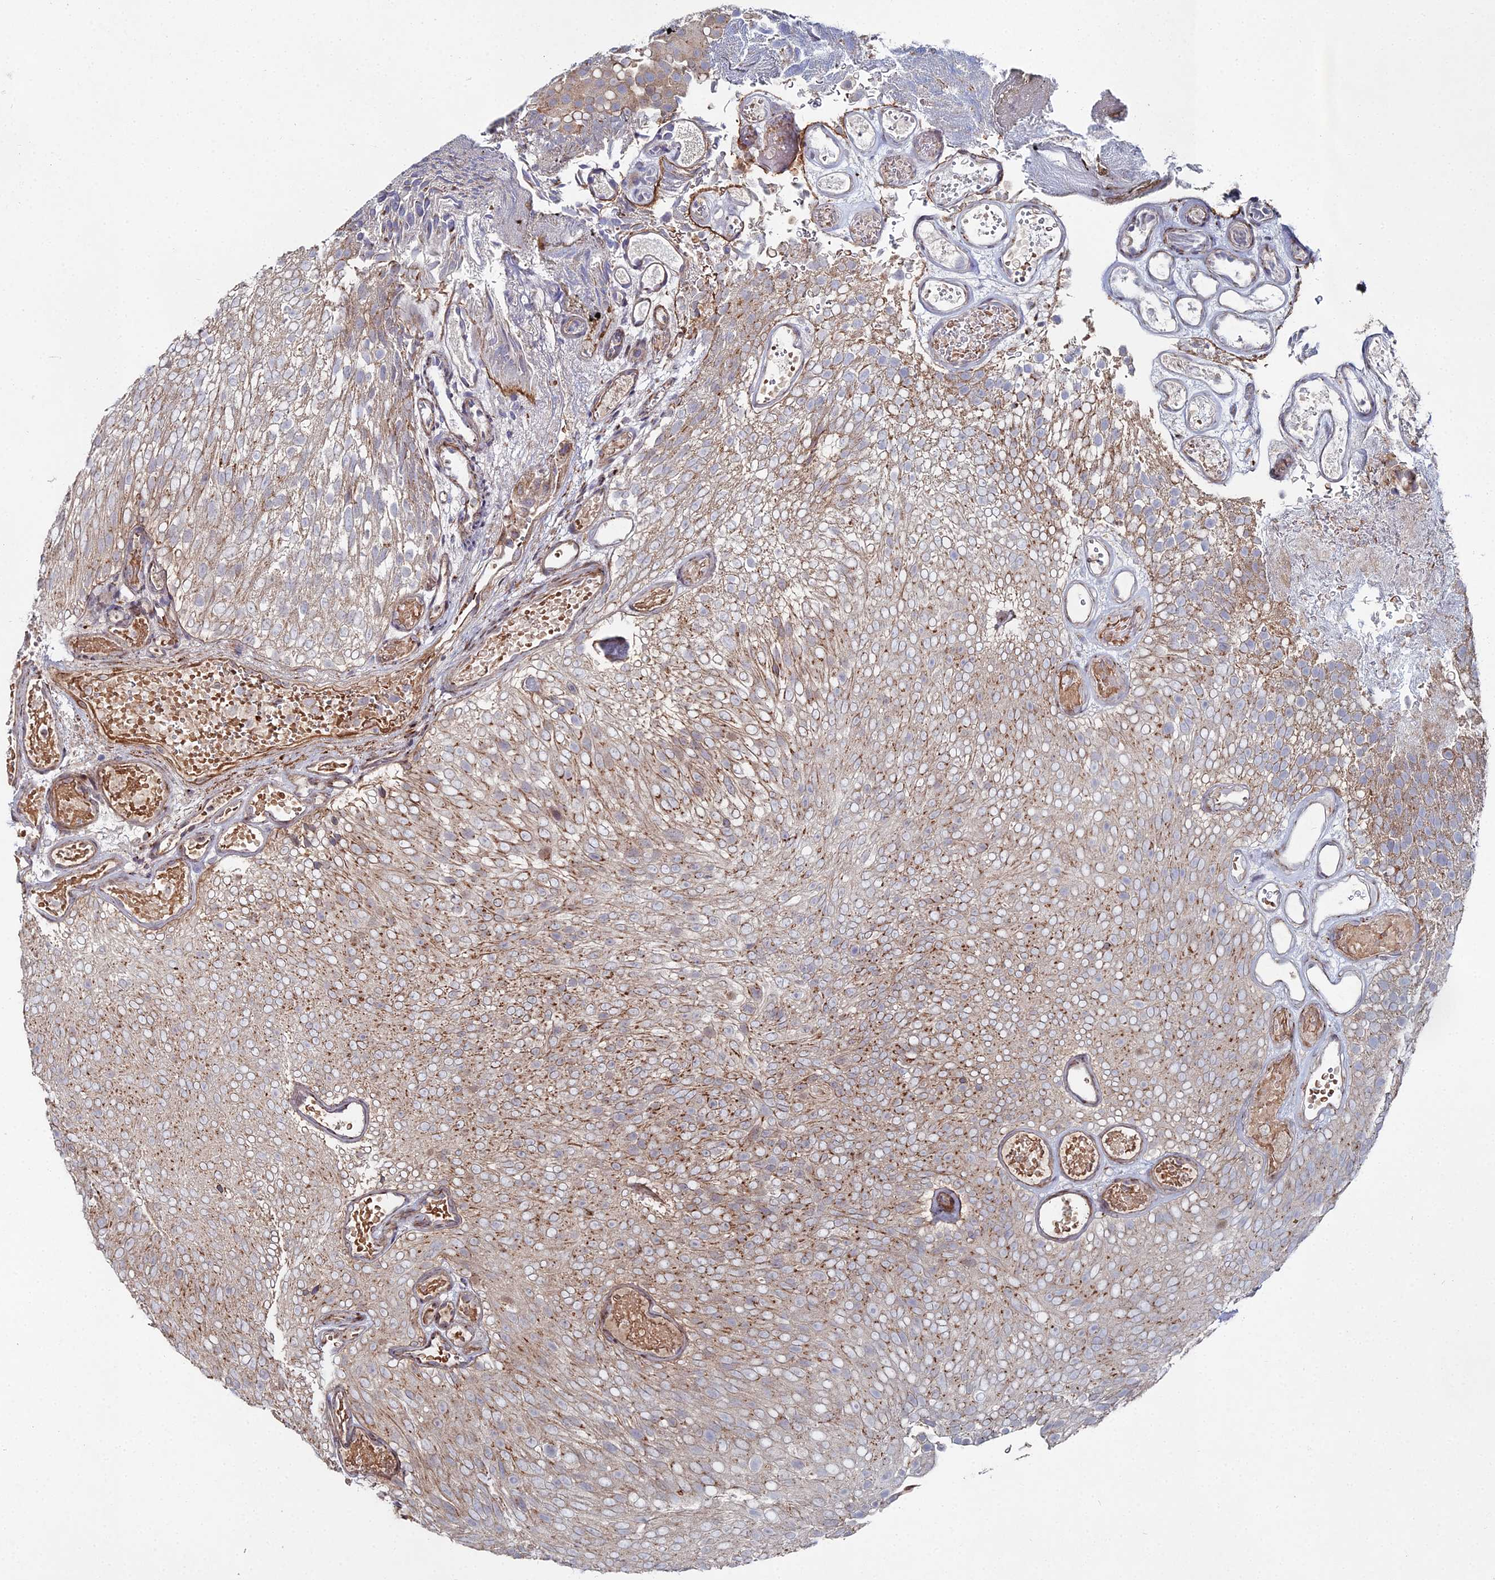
{"staining": {"intensity": "moderate", "quantity": ">75%", "location": "cytoplasmic/membranous"}, "tissue": "urothelial cancer", "cell_type": "Tumor cells", "image_type": "cancer", "snomed": [{"axis": "morphology", "description": "Urothelial carcinoma, Low grade"}, {"axis": "topography", "description": "Urinary bladder"}], "caption": "DAB immunohistochemical staining of urothelial cancer demonstrates moderate cytoplasmic/membranous protein positivity in about >75% of tumor cells. The staining was performed using DAB to visualize the protein expression in brown, while the nuclei were stained in blue with hematoxylin (Magnification: 20x).", "gene": "SGMS1", "patient": {"sex": "male", "age": 78}}